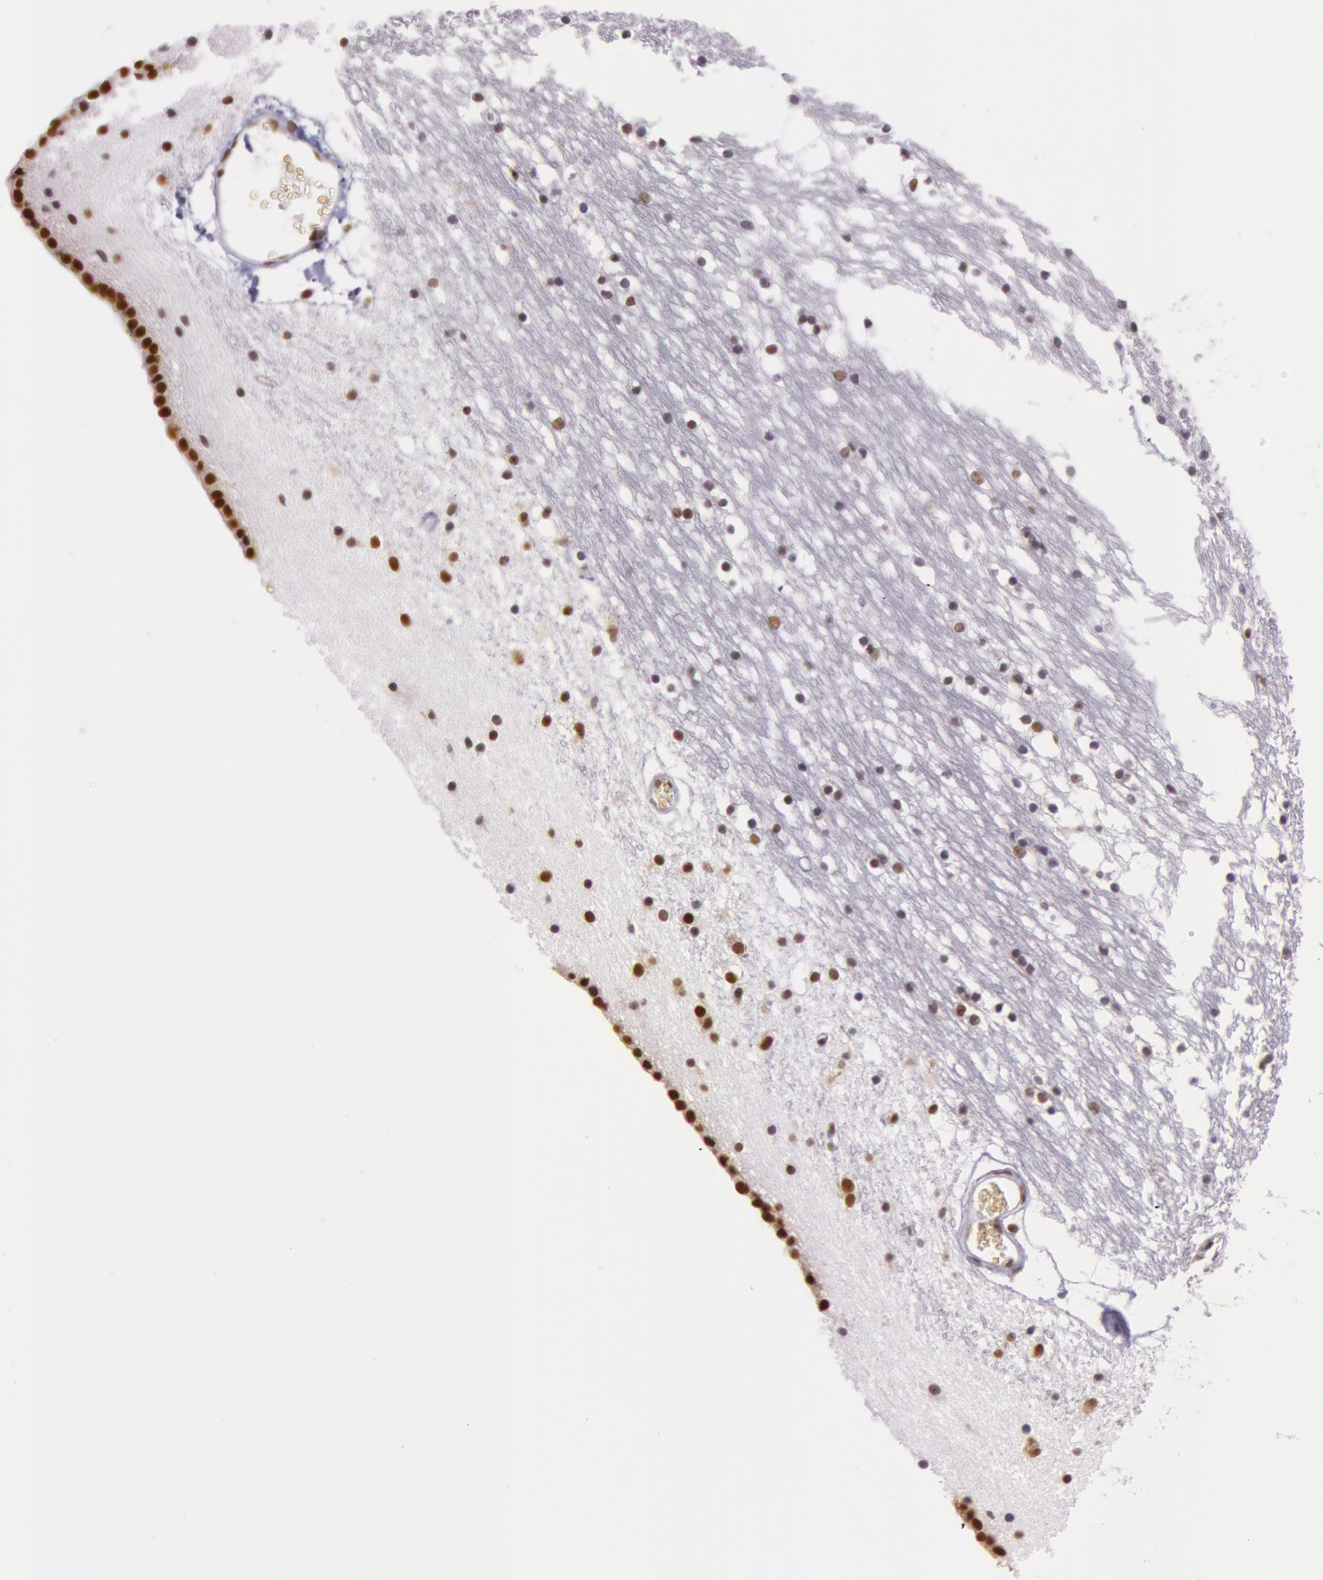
{"staining": {"intensity": "strong", "quantity": "25%-75%", "location": "nuclear"}, "tissue": "caudate", "cell_type": "Glial cells", "image_type": "normal", "snomed": [{"axis": "morphology", "description": "Normal tissue, NOS"}, {"axis": "topography", "description": "Lateral ventricle wall"}], "caption": "Protein staining of normal caudate demonstrates strong nuclear expression in about 25%-75% of glial cells. Nuclei are stained in blue.", "gene": "NBN", "patient": {"sex": "male", "age": 45}}